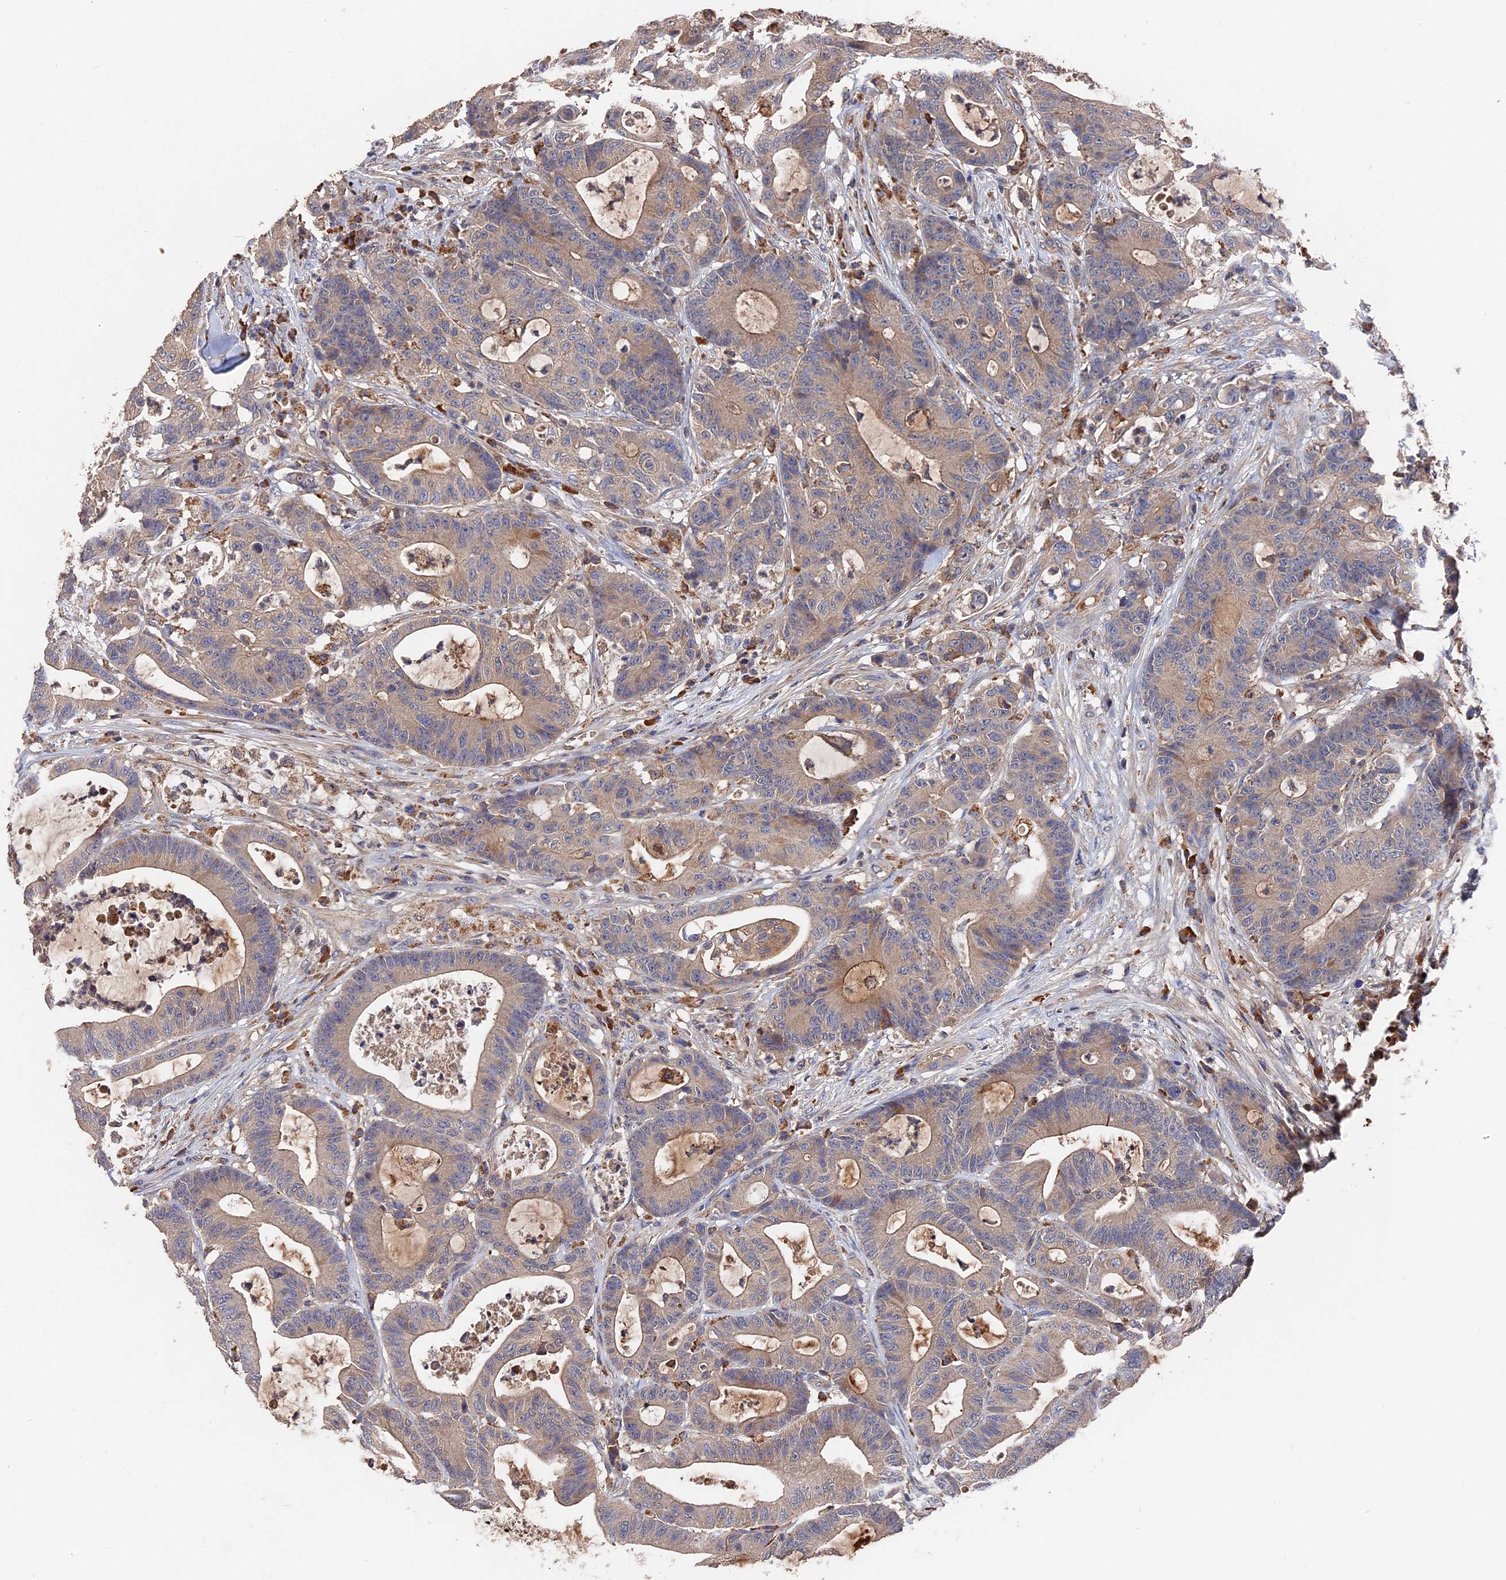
{"staining": {"intensity": "weak", "quantity": "<25%", "location": "cytoplasmic/membranous"}, "tissue": "colorectal cancer", "cell_type": "Tumor cells", "image_type": "cancer", "snomed": [{"axis": "morphology", "description": "Adenocarcinoma, NOS"}, {"axis": "topography", "description": "Colon"}], "caption": "Tumor cells show no significant protein staining in adenocarcinoma (colorectal). (DAB immunohistochemistry, high magnification).", "gene": "DHRS11", "patient": {"sex": "female", "age": 84}}